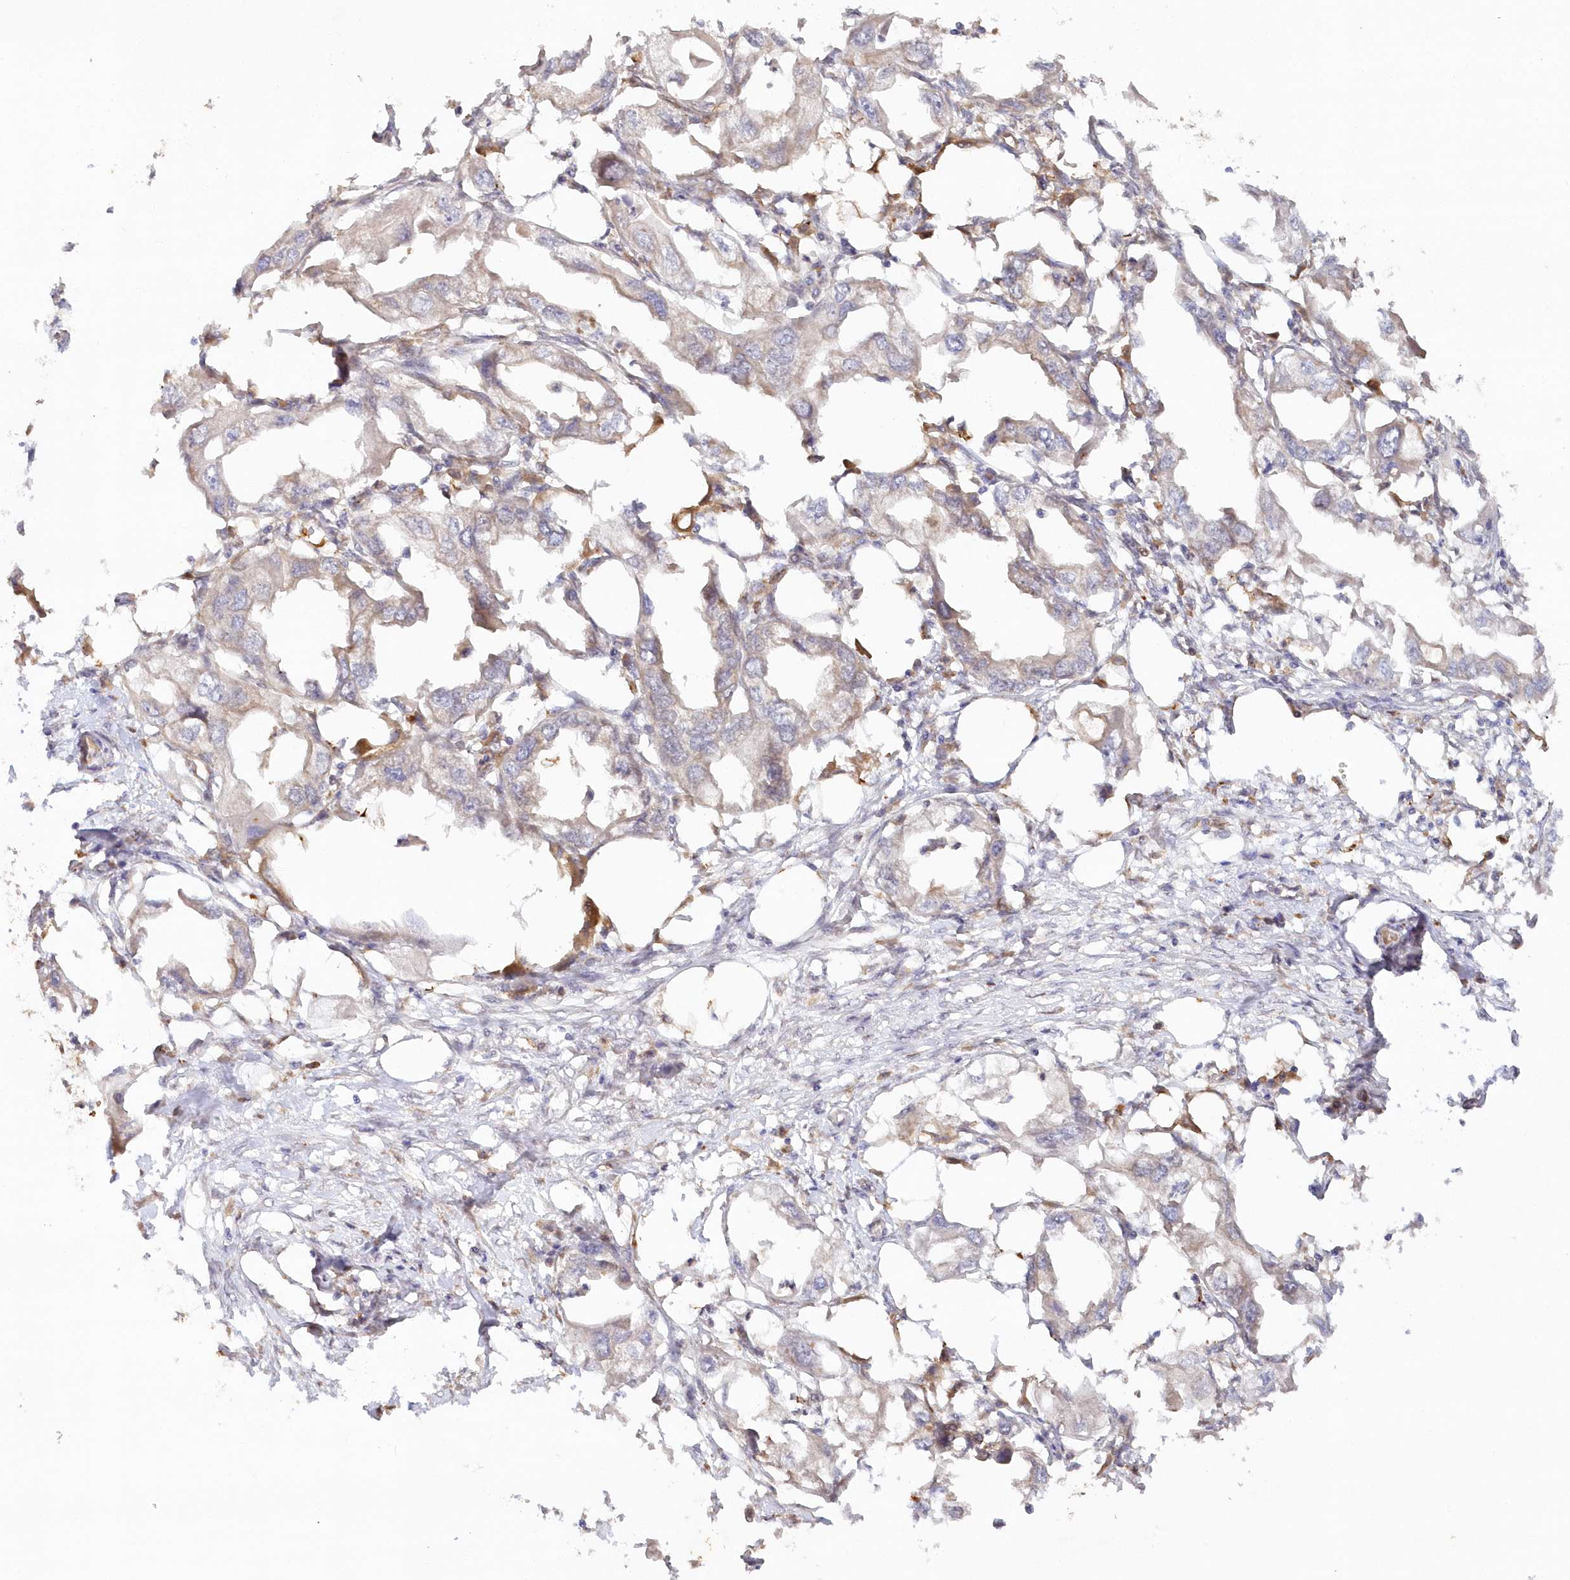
{"staining": {"intensity": "negative", "quantity": "none", "location": "none"}, "tissue": "endometrial cancer", "cell_type": "Tumor cells", "image_type": "cancer", "snomed": [{"axis": "morphology", "description": "Adenocarcinoma, NOS"}, {"axis": "morphology", "description": "Adenocarcinoma, metastatic, NOS"}, {"axis": "topography", "description": "Adipose tissue"}, {"axis": "topography", "description": "Endometrium"}], "caption": "The histopathology image demonstrates no staining of tumor cells in endometrial cancer. Brightfield microscopy of immunohistochemistry (IHC) stained with DAB (brown) and hematoxylin (blue), captured at high magnification.", "gene": "GBE1", "patient": {"sex": "female", "age": 67}}